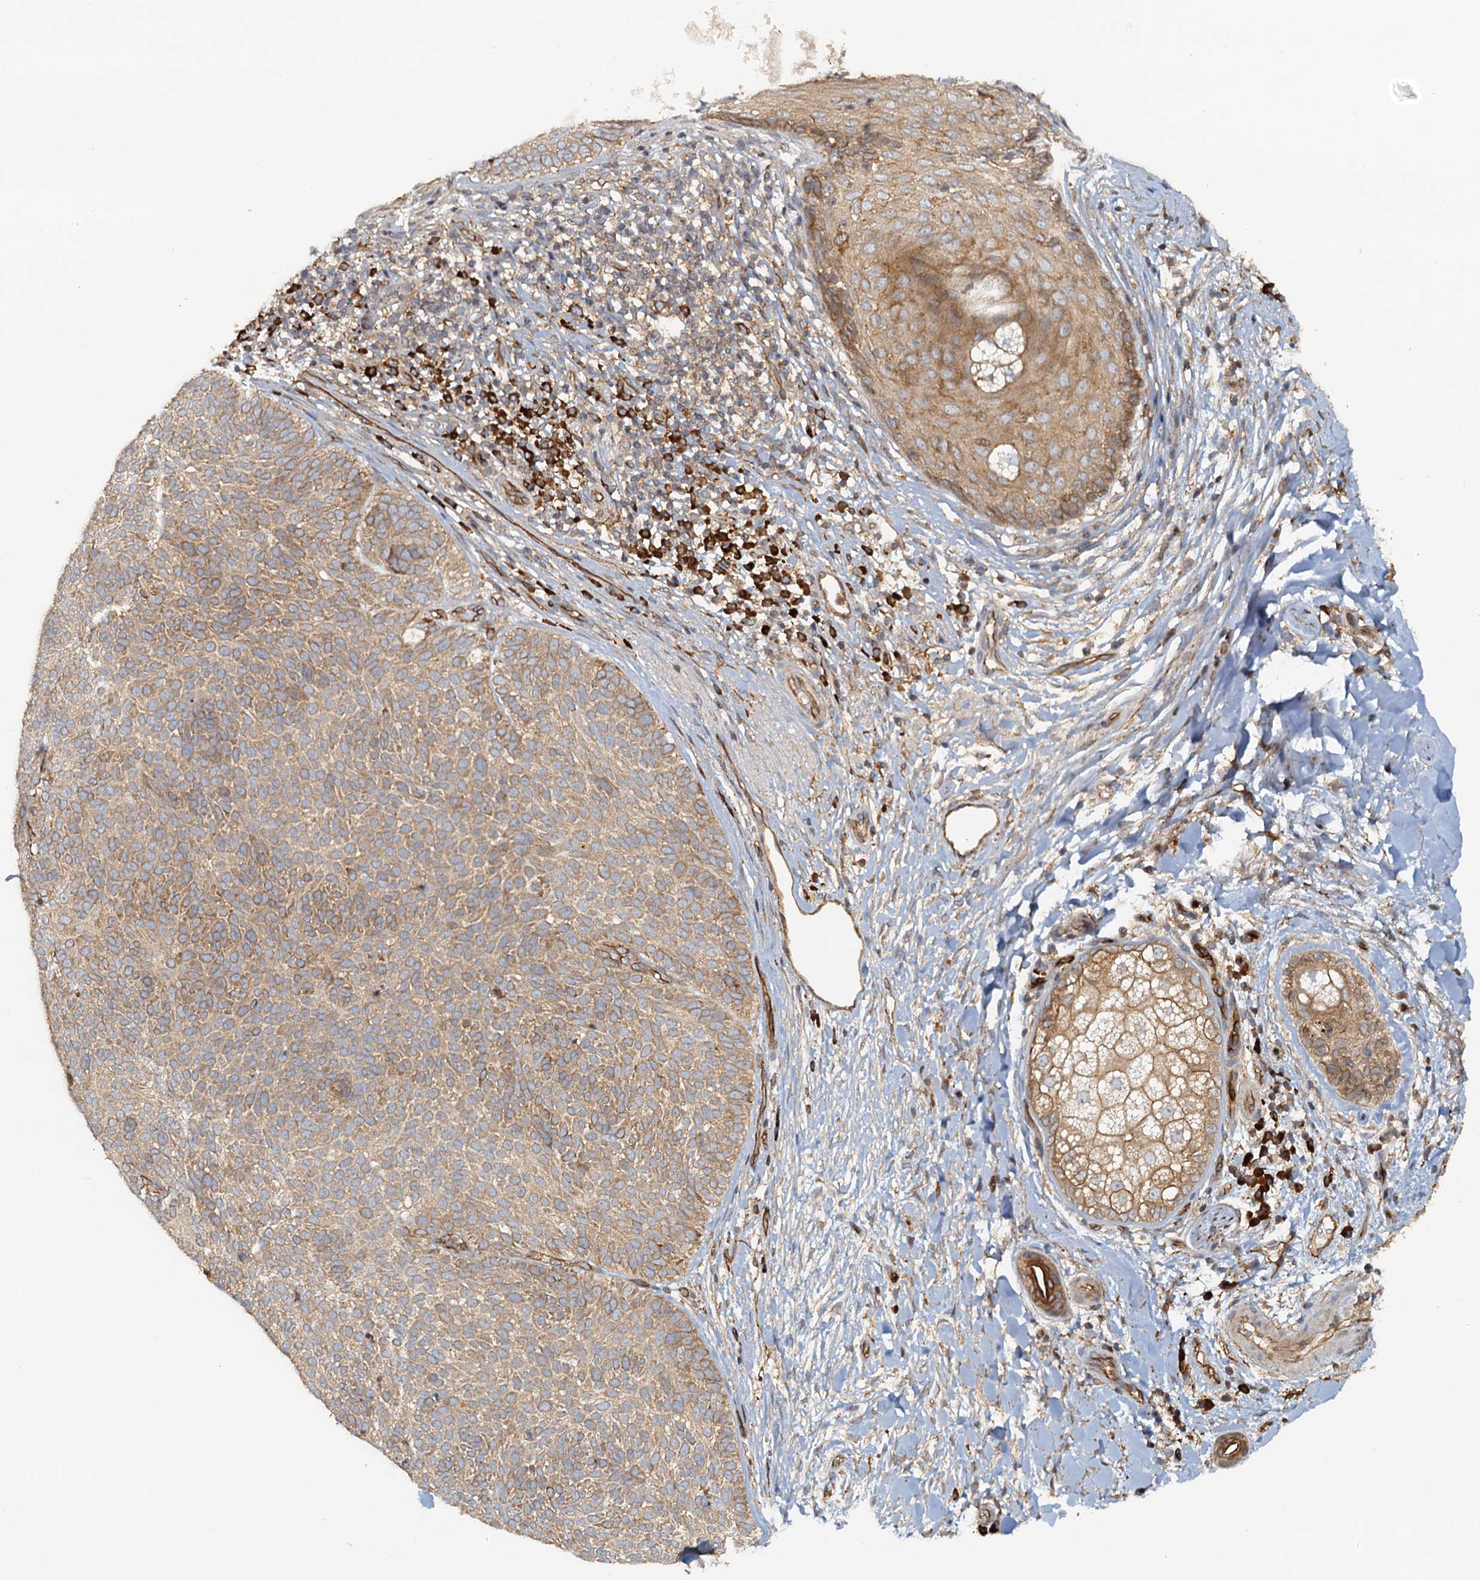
{"staining": {"intensity": "moderate", "quantity": ">75%", "location": "cytoplasmic/membranous"}, "tissue": "skin cancer", "cell_type": "Tumor cells", "image_type": "cancer", "snomed": [{"axis": "morphology", "description": "Basal cell carcinoma"}, {"axis": "topography", "description": "Skin"}], "caption": "Human skin basal cell carcinoma stained for a protein (brown) exhibits moderate cytoplasmic/membranous positive expression in about >75% of tumor cells.", "gene": "NIPAL3", "patient": {"sex": "male", "age": 85}}